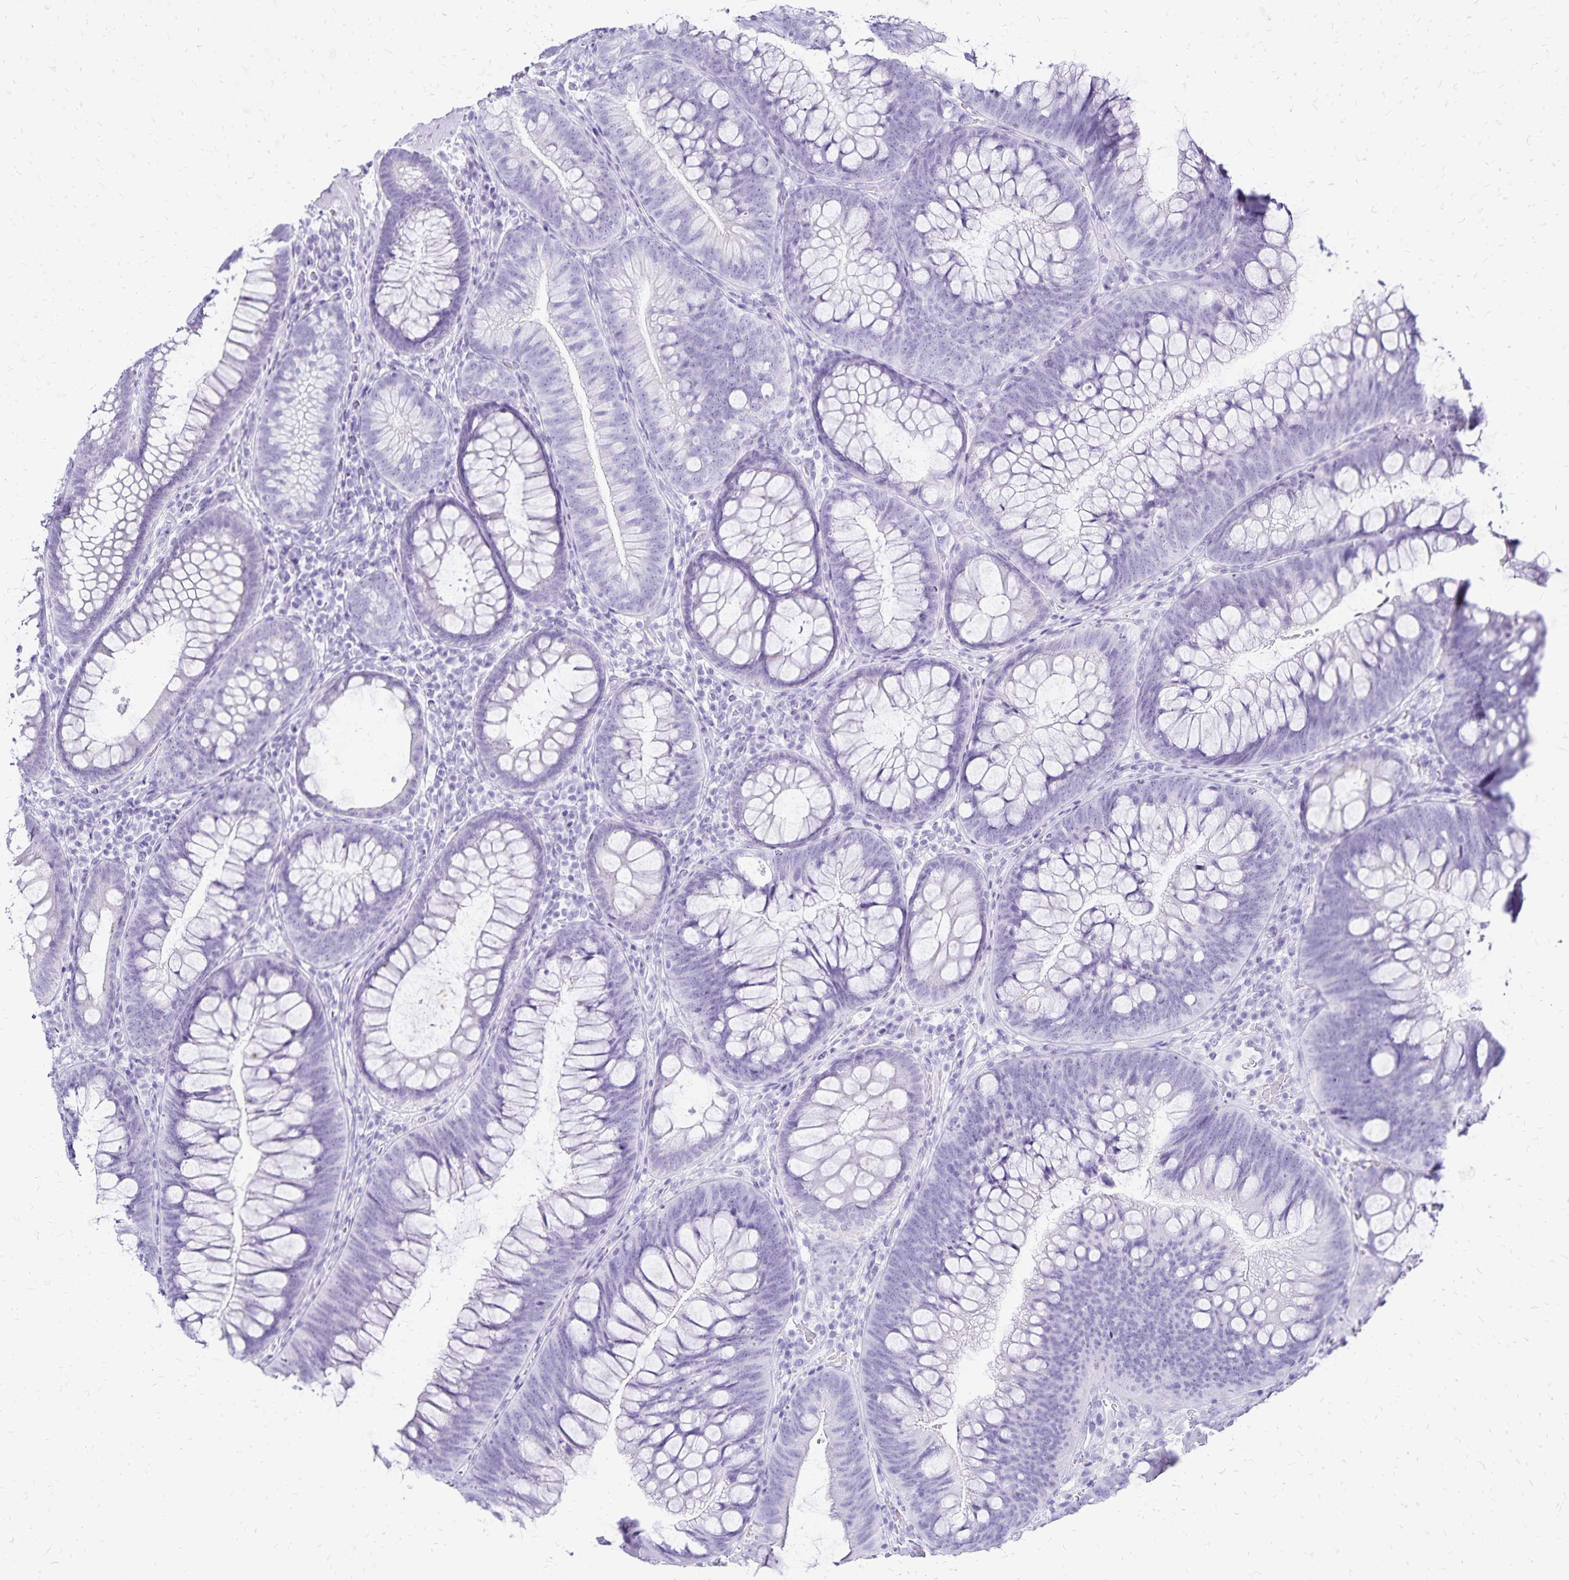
{"staining": {"intensity": "negative", "quantity": "none", "location": "none"}, "tissue": "colon", "cell_type": "Endothelial cells", "image_type": "normal", "snomed": [{"axis": "morphology", "description": "Normal tissue, NOS"}, {"axis": "morphology", "description": "Adenoma, NOS"}, {"axis": "topography", "description": "Soft tissue"}, {"axis": "topography", "description": "Colon"}], "caption": "A high-resolution micrograph shows IHC staining of normal colon, which demonstrates no significant expression in endothelial cells.", "gene": "LIN28B", "patient": {"sex": "male", "age": 47}}